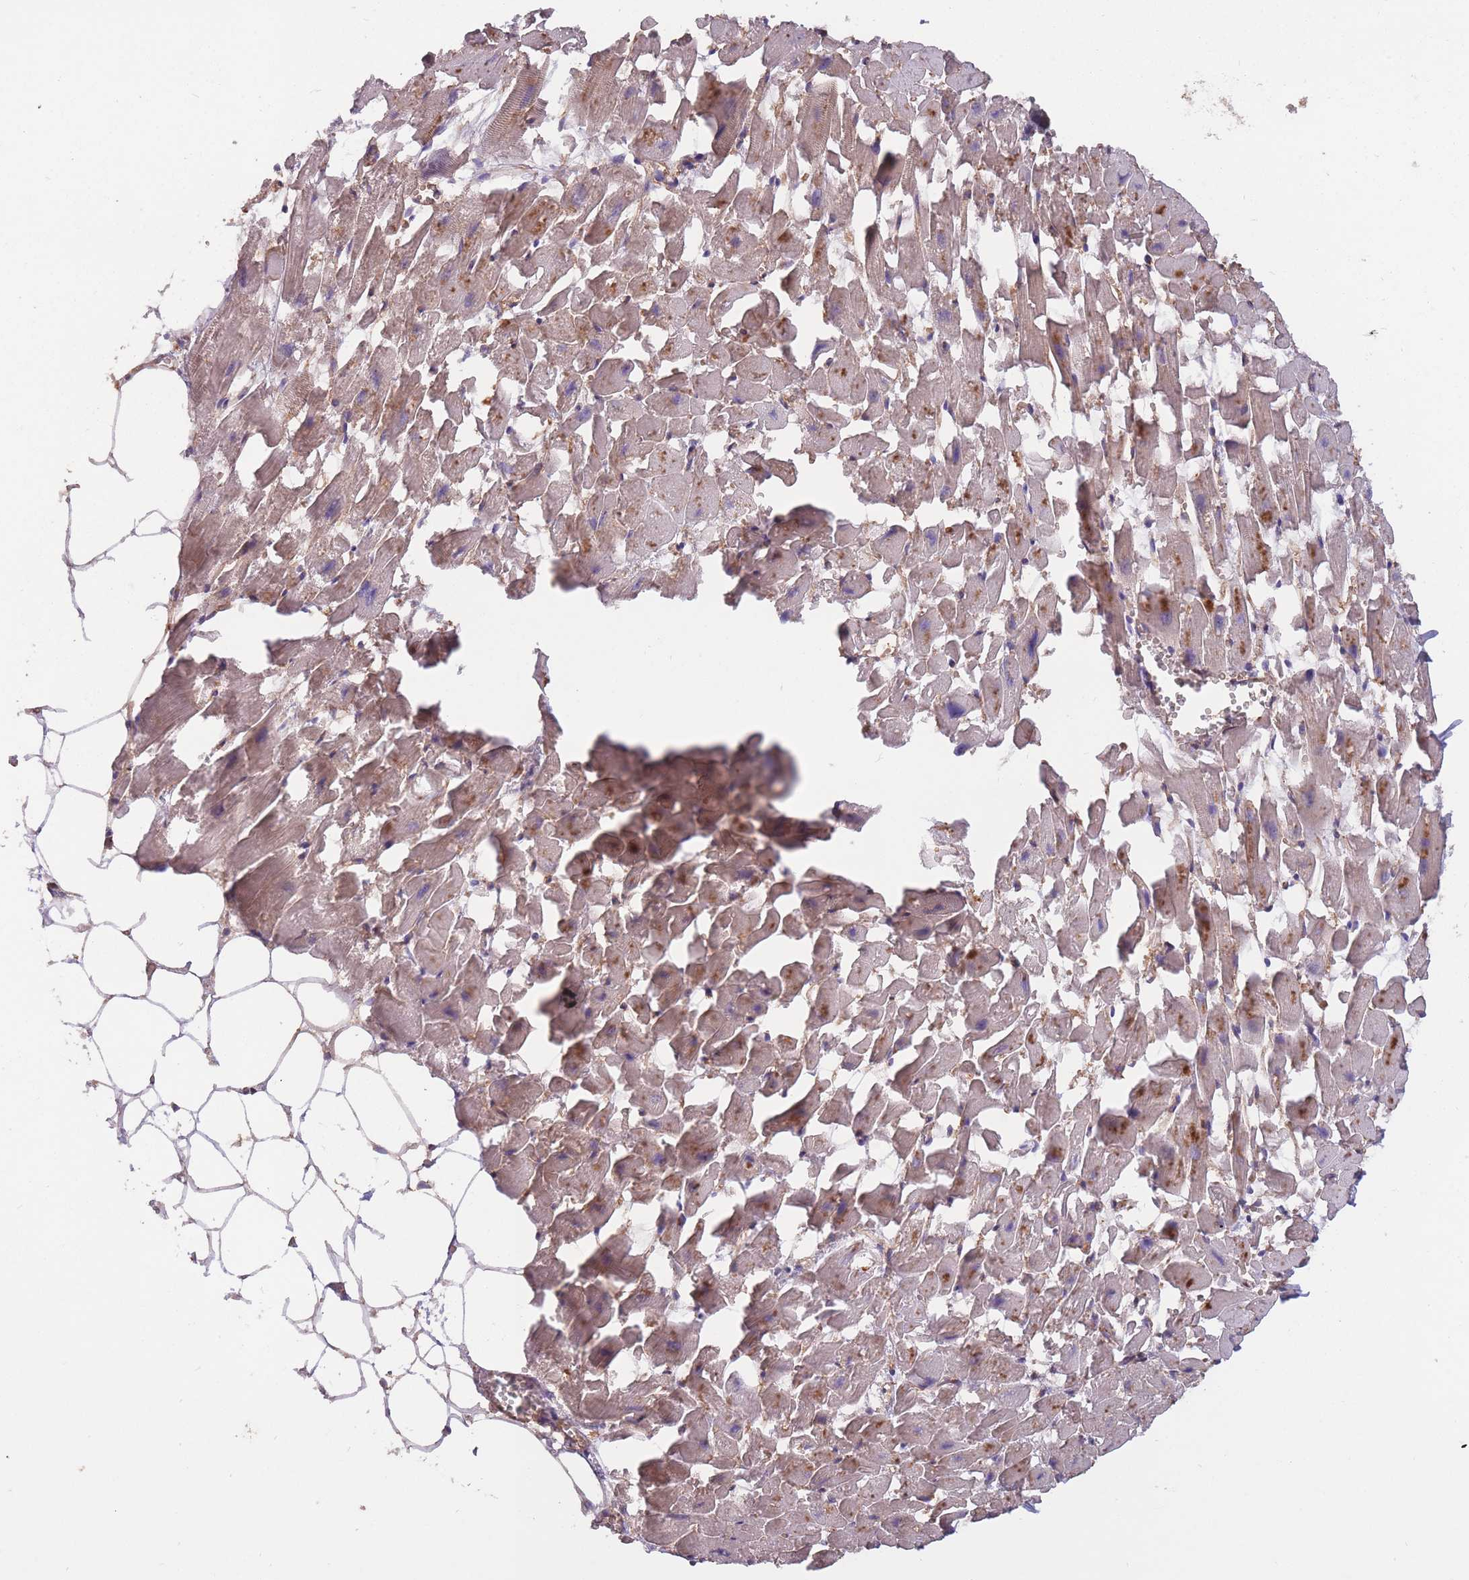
{"staining": {"intensity": "weak", "quantity": ">75%", "location": "cytoplasmic/membranous"}, "tissue": "heart muscle", "cell_type": "Cardiomyocytes", "image_type": "normal", "snomed": [{"axis": "morphology", "description": "Normal tissue, NOS"}, {"axis": "topography", "description": "Heart"}], "caption": "Immunohistochemical staining of unremarkable human heart muscle demonstrates weak cytoplasmic/membranous protein staining in approximately >75% of cardiomyocytes.", "gene": "KIAA1755", "patient": {"sex": "female", "age": 64}}